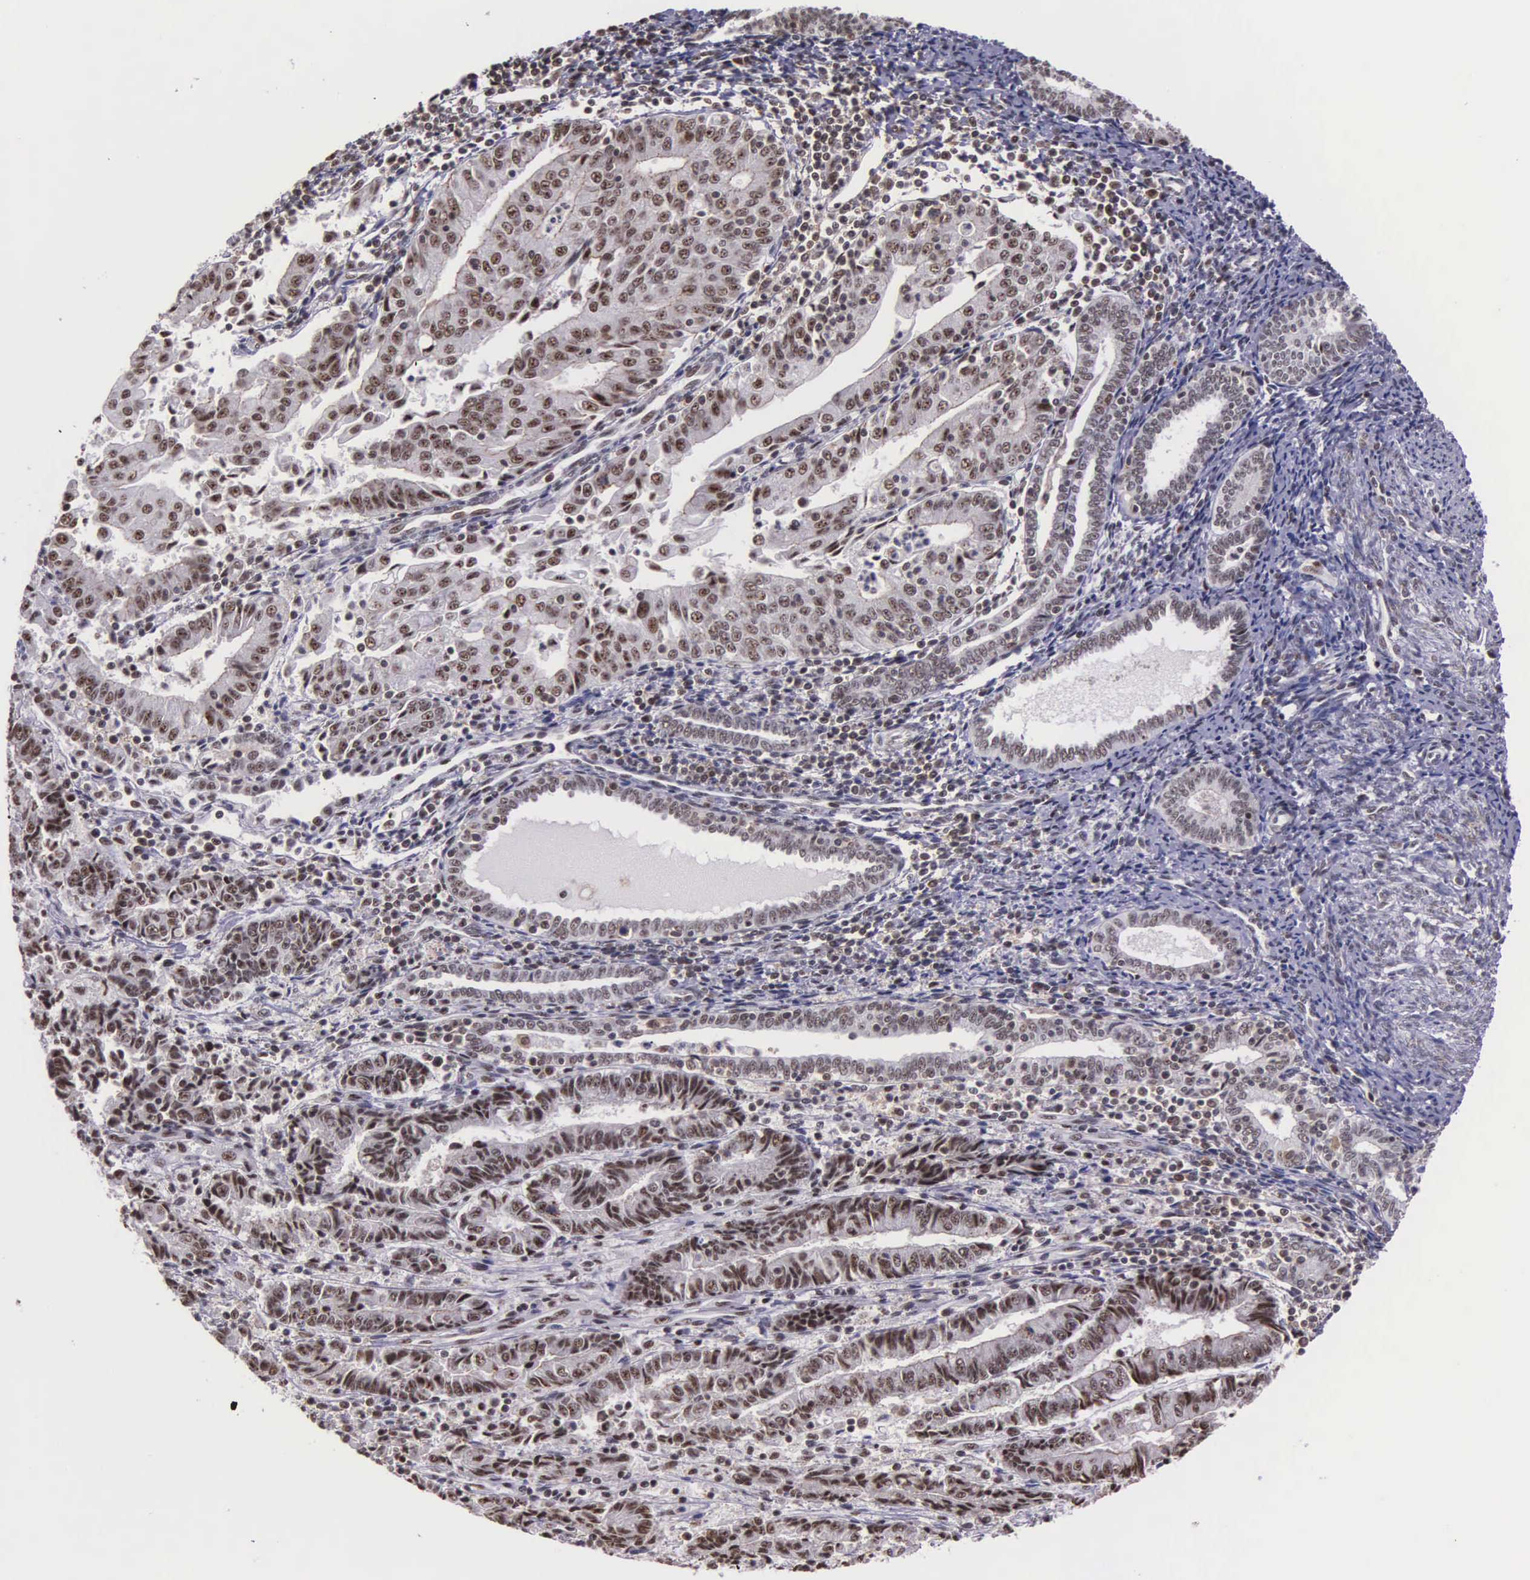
{"staining": {"intensity": "moderate", "quantity": ">75%", "location": "nuclear"}, "tissue": "endometrial cancer", "cell_type": "Tumor cells", "image_type": "cancer", "snomed": [{"axis": "morphology", "description": "Adenocarcinoma, NOS"}, {"axis": "topography", "description": "Endometrium"}], "caption": "Immunohistochemical staining of human endometrial cancer (adenocarcinoma) displays medium levels of moderate nuclear protein staining in about >75% of tumor cells. (DAB = brown stain, brightfield microscopy at high magnification).", "gene": "FAM47A", "patient": {"sex": "female", "age": 75}}